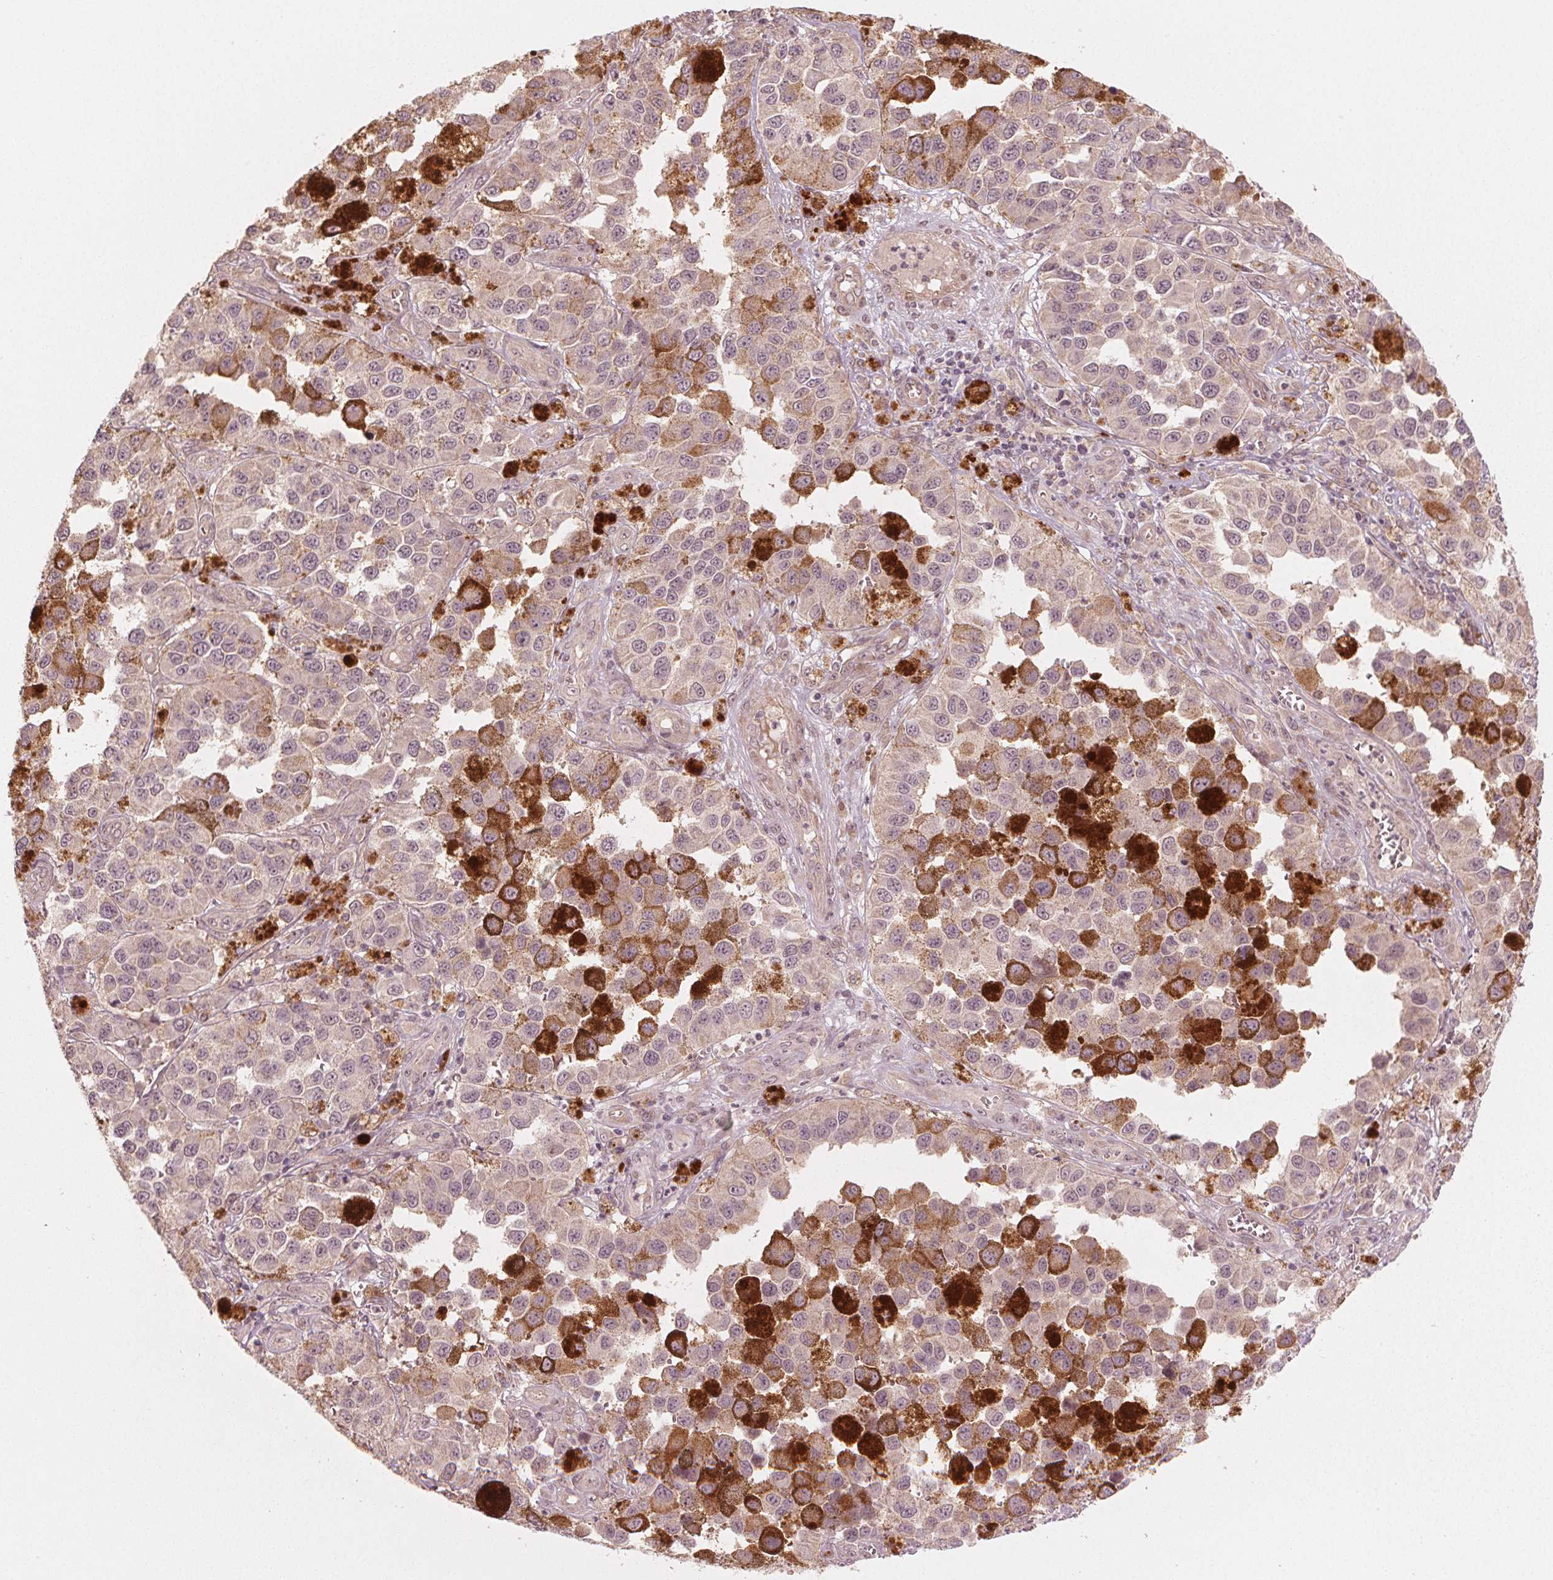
{"staining": {"intensity": "weak", "quantity": "<25%", "location": "nuclear"}, "tissue": "melanoma", "cell_type": "Tumor cells", "image_type": "cancer", "snomed": [{"axis": "morphology", "description": "Malignant melanoma, NOS"}, {"axis": "topography", "description": "Skin"}], "caption": "A photomicrograph of human malignant melanoma is negative for staining in tumor cells.", "gene": "CLBA1", "patient": {"sex": "female", "age": 58}}